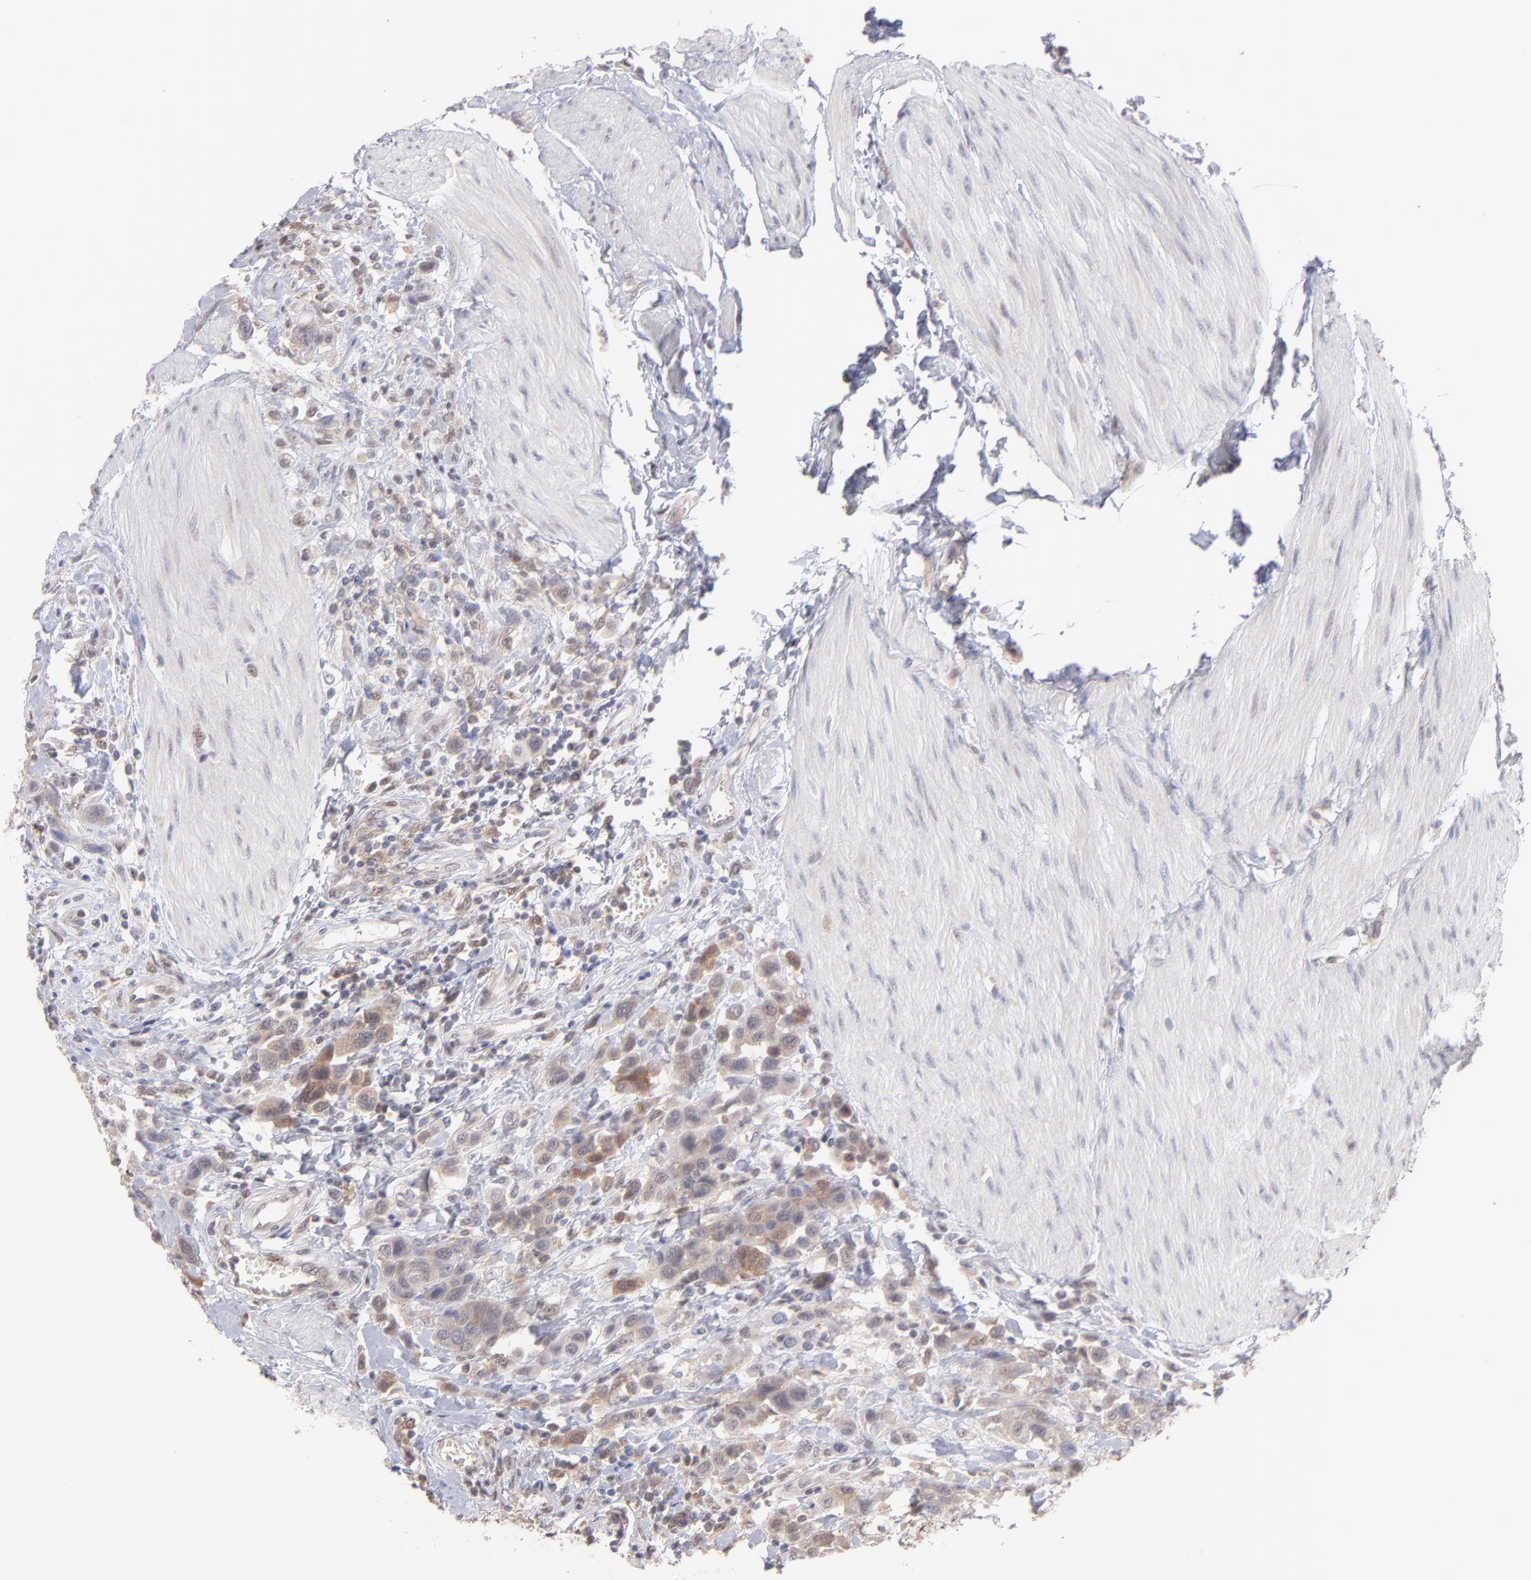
{"staining": {"intensity": "weak", "quantity": "<25%", "location": "cytoplasmic/membranous"}, "tissue": "urothelial cancer", "cell_type": "Tumor cells", "image_type": "cancer", "snomed": [{"axis": "morphology", "description": "Urothelial carcinoma, High grade"}, {"axis": "topography", "description": "Urinary bladder"}], "caption": "Tumor cells show no significant protein positivity in urothelial carcinoma (high-grade).", "gene": "OAS1", "patient": {"sex": "male", "age": 50}}